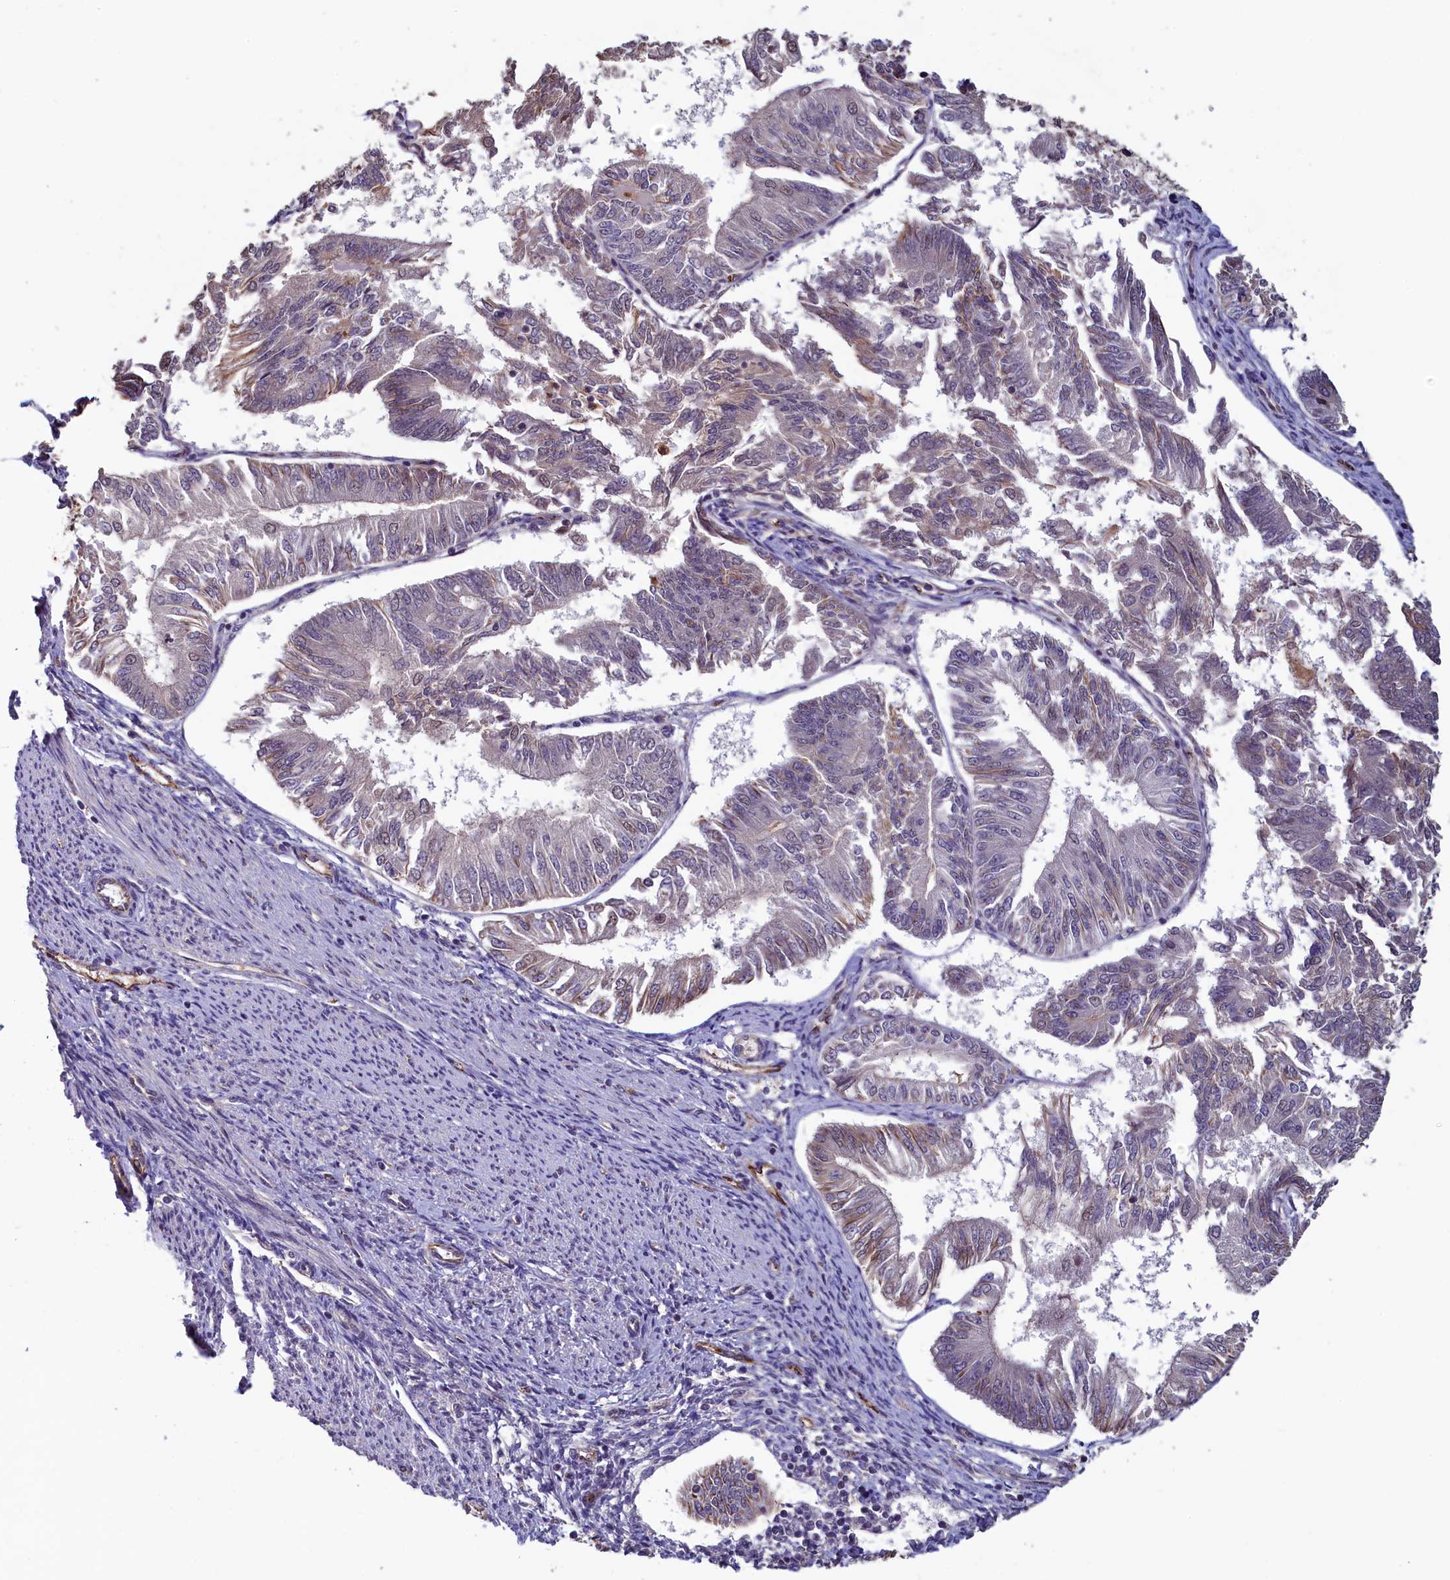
{"staining": {"intensity": "weak", "quantity": "<25%", "location": "cytoplasmic/membranous"}, "tissue": "endometrial cancer", "cell_type": "Tumor cells", "image_type": "cancer", "snomed": [{"axis": "morphology", "description": "Adenocarcinoma, NOS"}, {"axis": "topography", "description": "Endometrium"}], "caption": "Tumor cells show no significant protein positivity in adenocarcinoma (endometrial).", "gene": "ACSBG1", "patient": {"sex": "female", "age": 58}}